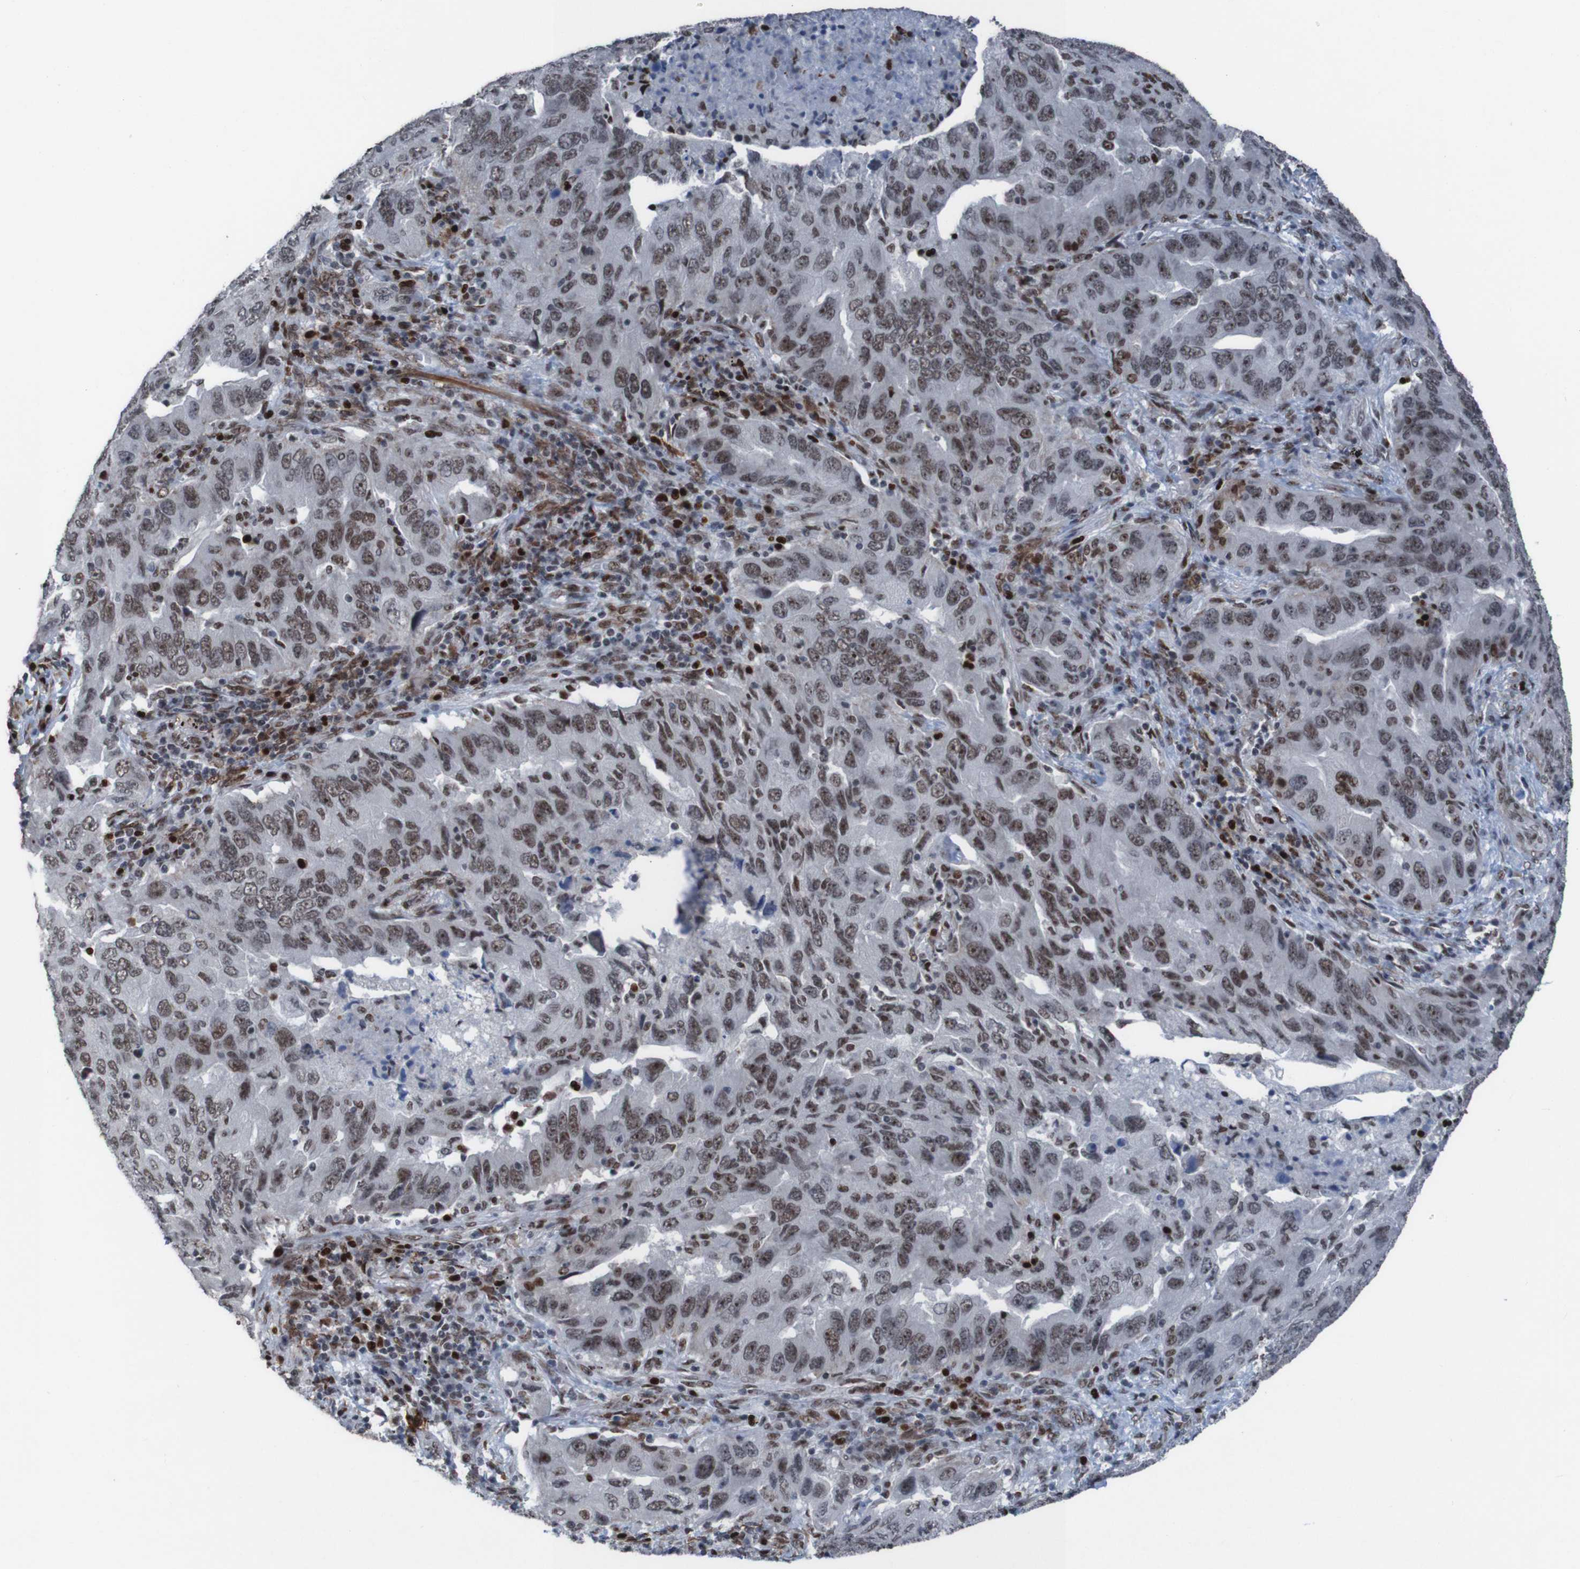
{"staining": {"intensity": "strong", "quantity": ">75%", "location": "nuclear"}, "tissue": "lung cancer", "cell_type": "Tumor cells", "image_type": "cancer", "snomed": [{"axis": "morphology", "description": "Adenocarcinoma, NOS"}, {"axis": "topography", "description": "Lung"}], "caption": "Strong nuclear positivity is present in approximately >75% of tumor cells in lung cancer (adenocarcinoma).", "gene": "PHF2", "patient": {"sex": "female", "age": 65}}